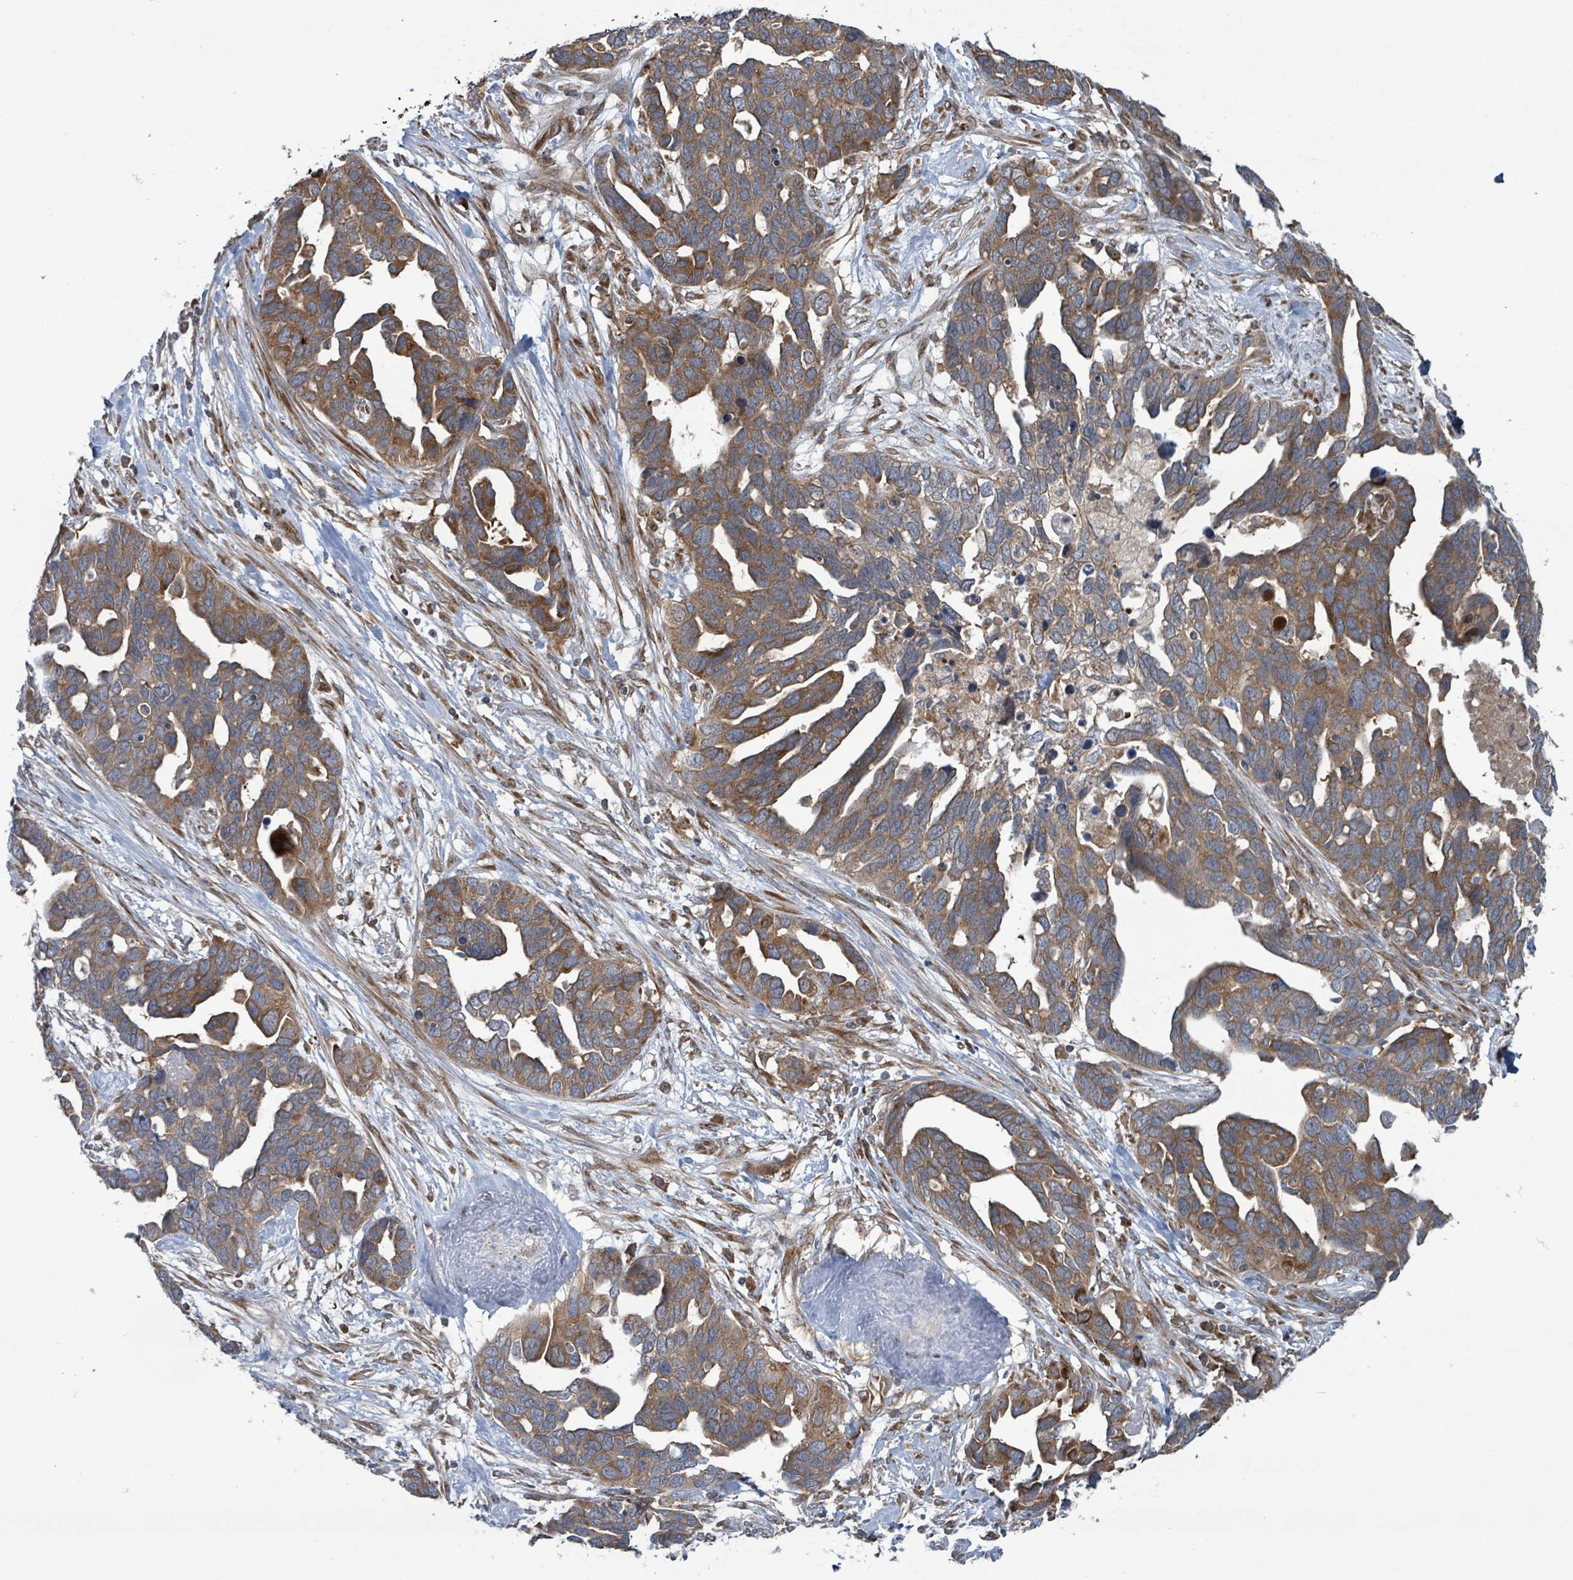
{"staining": {"intensity": "moderate", "quantity": ">75%", "location": "cytoplasmic/membranous"}, "tissue": "ovarian cancer", "cell_type": "Tumor cells", "image_type": "cancer", "snomed": [{"axis": "morphology", "description": "Cystadenocarcinoma, serous, NOS"}, {"axis": "topography", "description": "Ovary"}], "caption": "Protein staining displays moderate cytoplasmic/membranous expression in approximately >75% of tumor cells in ovarian cancer.", "gene": "OR51E1", "patient": {"sex": "female", "age": 54}}